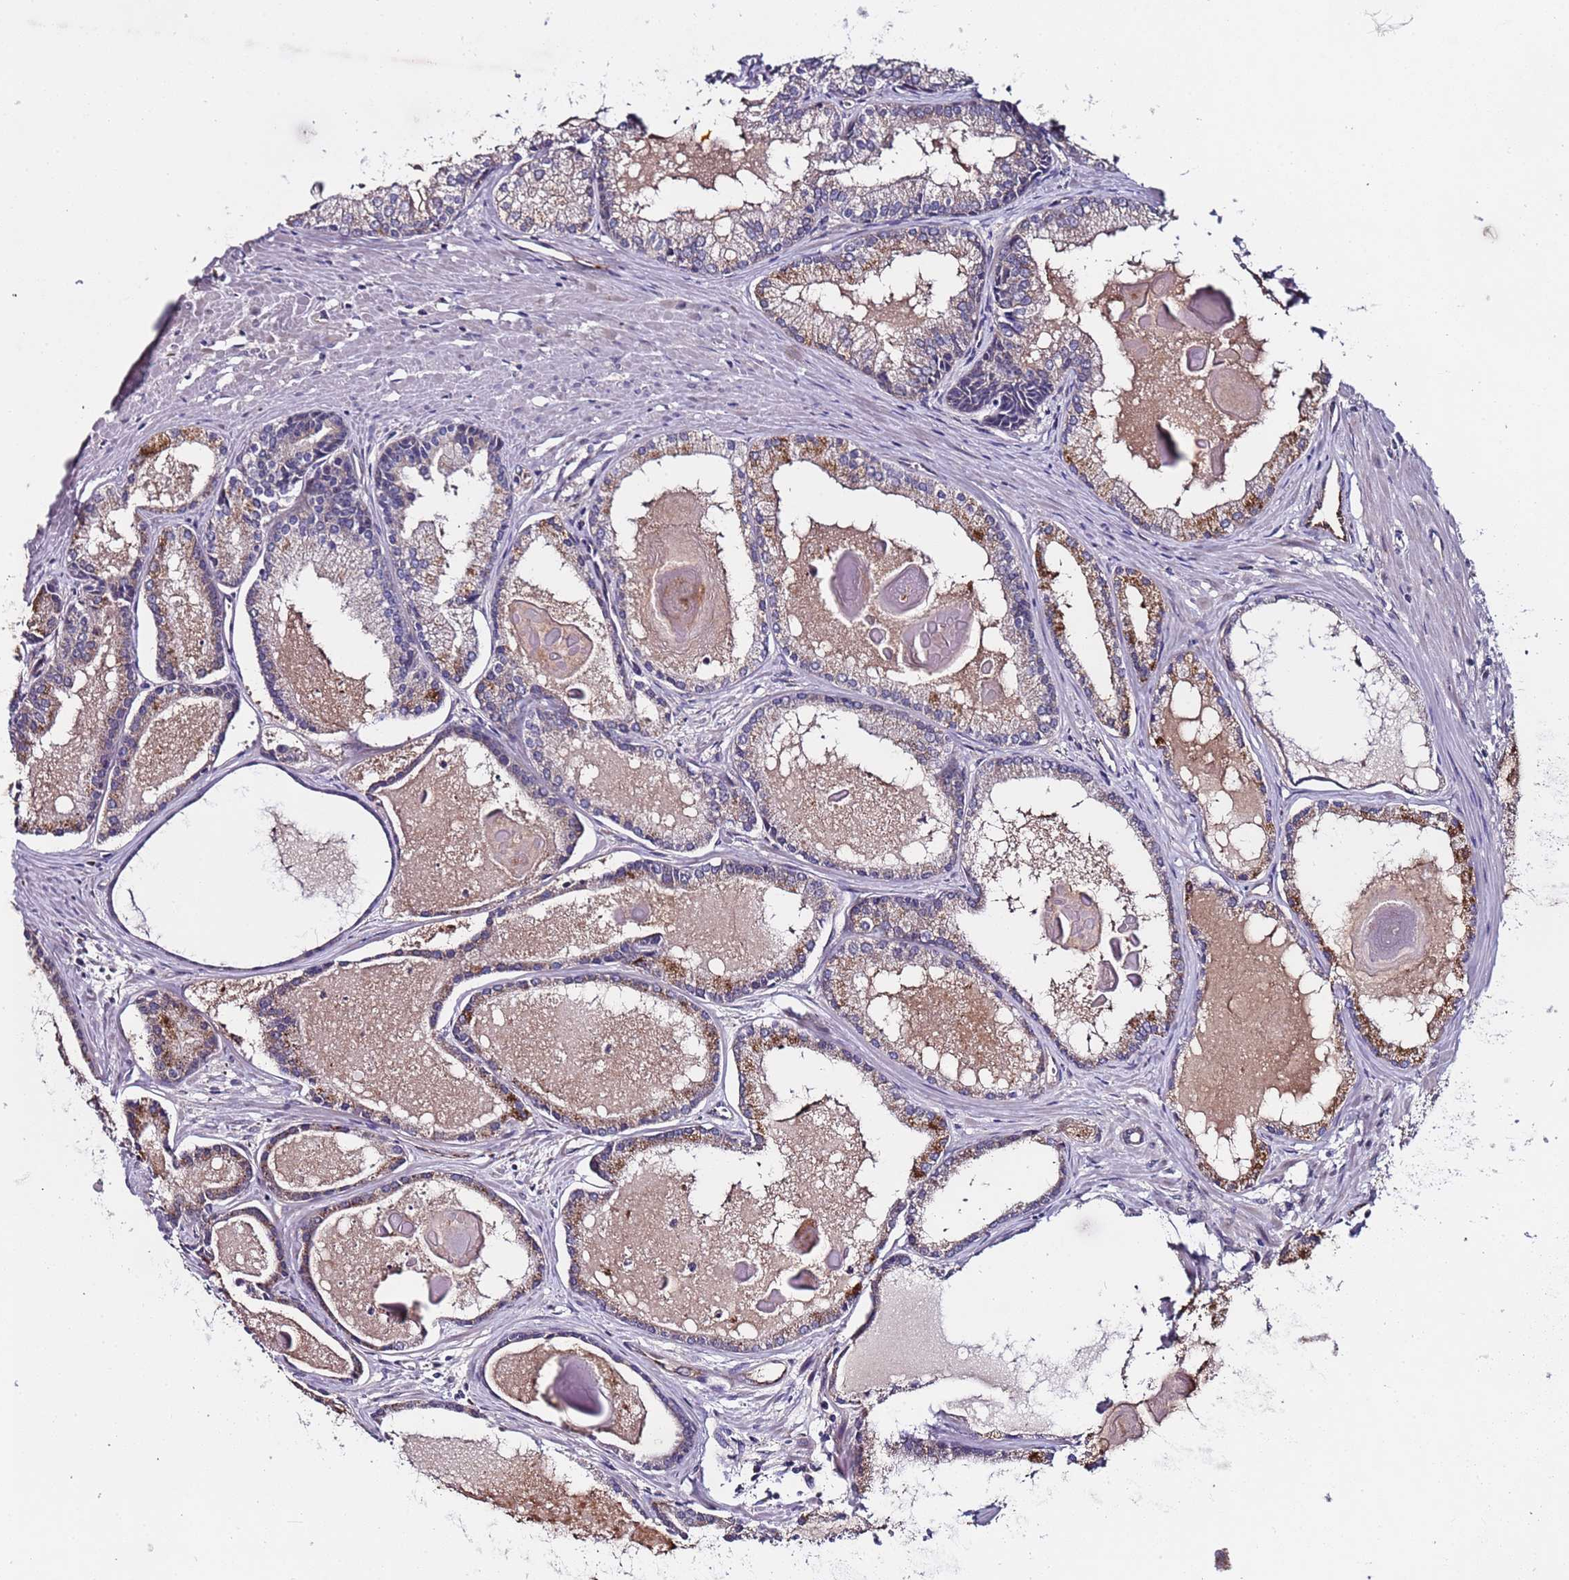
{"staining": {"intensity": "moderate", "quantity": "<25%", "location": "cytoplasmic/membranous"}, "tissue": "prostate cancer", "cell_type": "Tumor cells", "image_type": "cancer", "snomed": [{"axis": "morphology", "description": "Adenocarcinoma, High grade"}, {"axis": "topography", "description": "Prostate"}], "caption": "Adenocarcinoma (high-grade) (prostate) tissue displays moderate cytoplasmic/membranous positivity in about <25% of tumor cells, visualized by immunohistochemistry.", "gene": "ZNF248", "patient": {"sex": "male", "age": 68}}